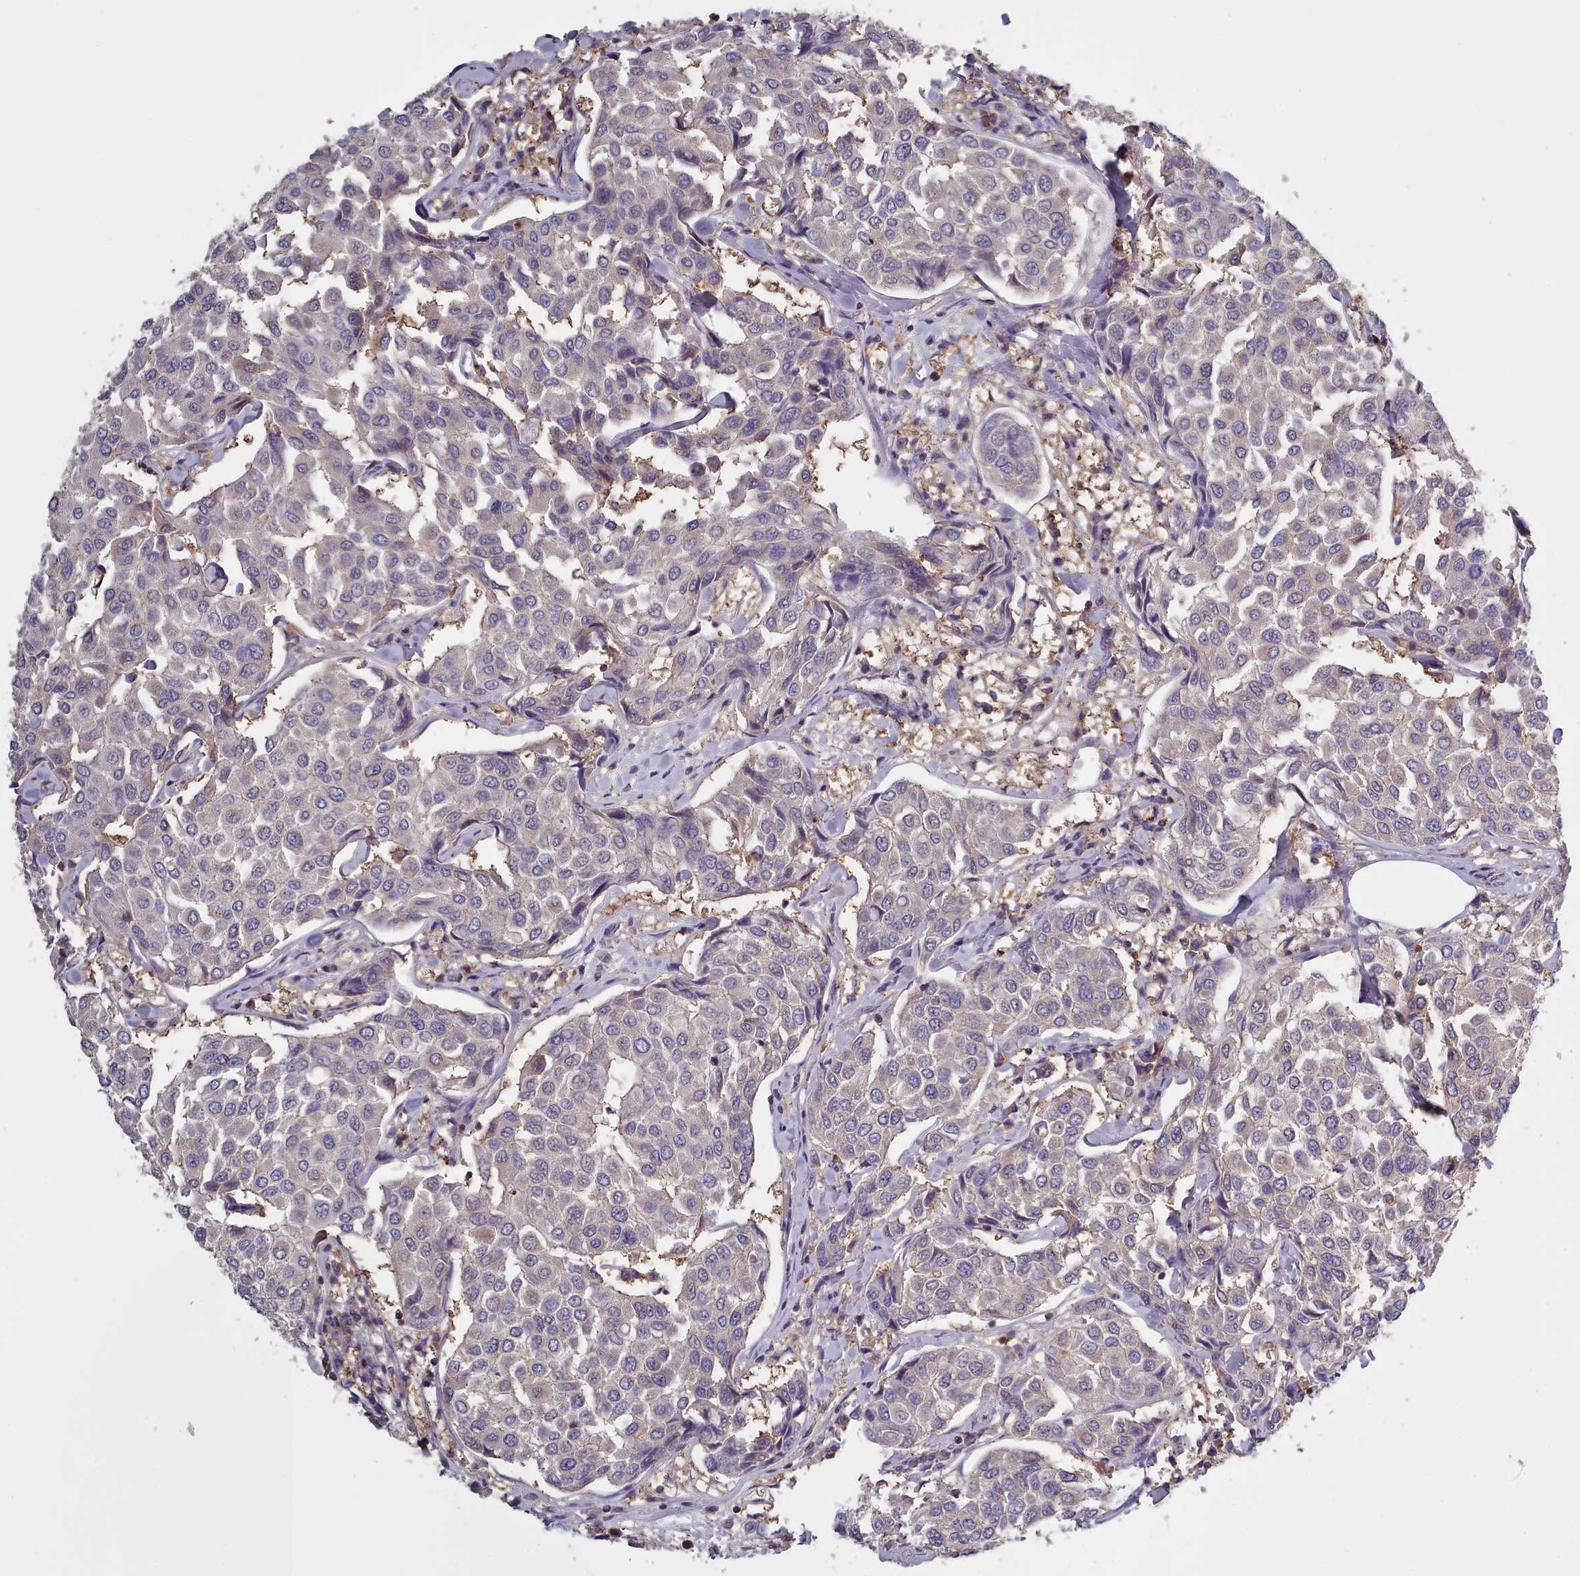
{"staining": {"intensity": "negative", "quantity": "none", "location": "none"}, "tissue": "breast cancer", "cell_type": "Tumor cells", "image_type": "cancer", "snomed": [{"axis": "morphology", "description": "Duct carcinoma"}, {"axis": "topography", "description": "Breast"}], "caption": "Tumor cells are negative for protein expression in human breast cancer (infiltrating ductal carcinoma). (Brightfield microscopy of DAB (3,3'-diaminobenzidine) immunohistochemistry (IHC) at high magnification).", "gene": "RAC2", "patient": {"sex": "female", "age": 55}}